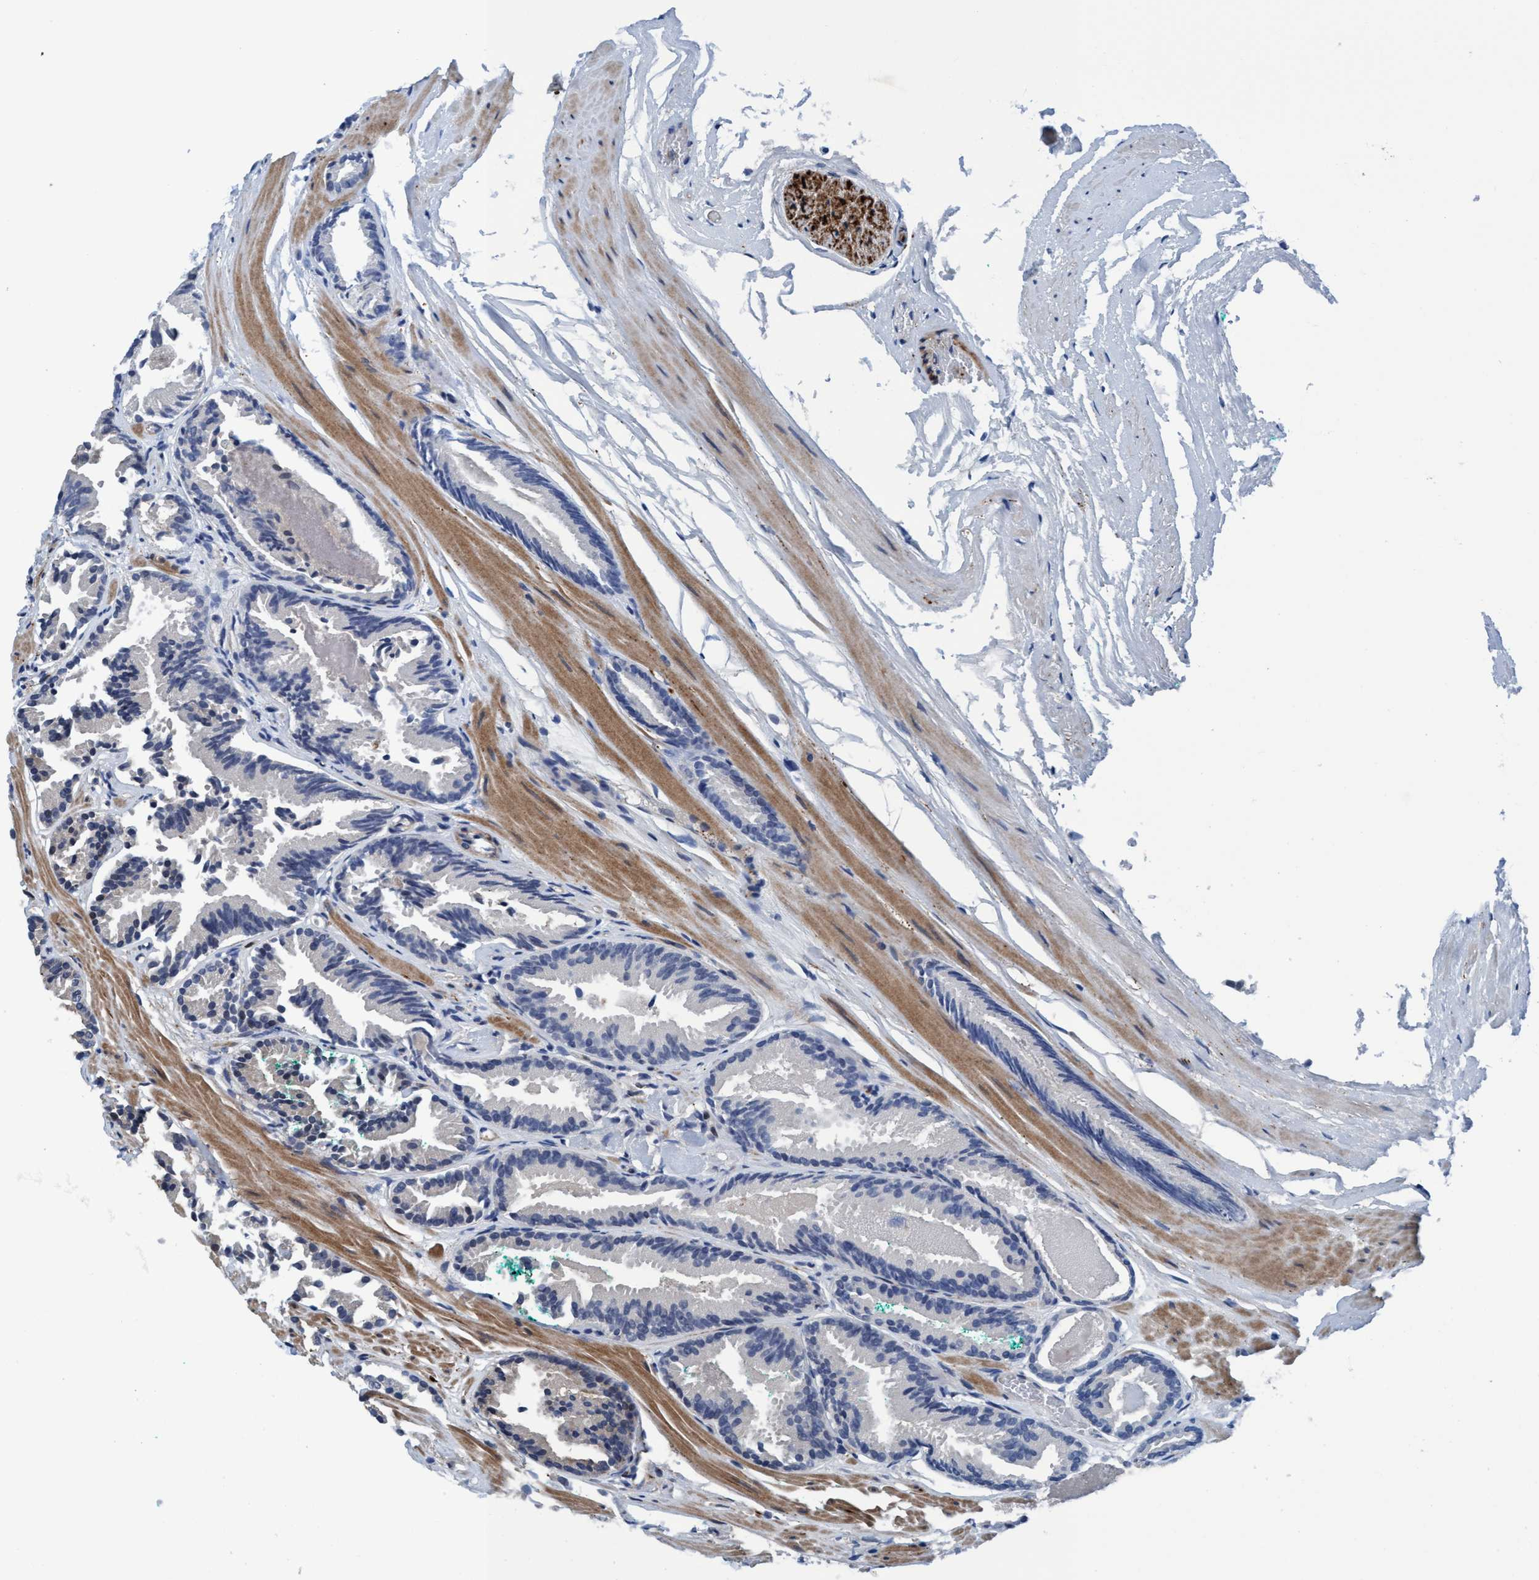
{"staining": {"intensity": "negative", "quantity": "none", "location": "none"}, "tissue": "prostate cancer", "cell_type": "Tumor cells", "image_type": "cancer", "snomed": [{"axis": "morphology", "description": "Adenocarcinoma, Low grade"}, {"axis": "topography", "description": "Prostate"}], "caption": "Low-grade adenocarcinoma (prostate) was stained to show a protein in brown. There is no significant staining in tumor cells.", "gene": "NMT1", "patient": {"sex": "male", "age": 51}}